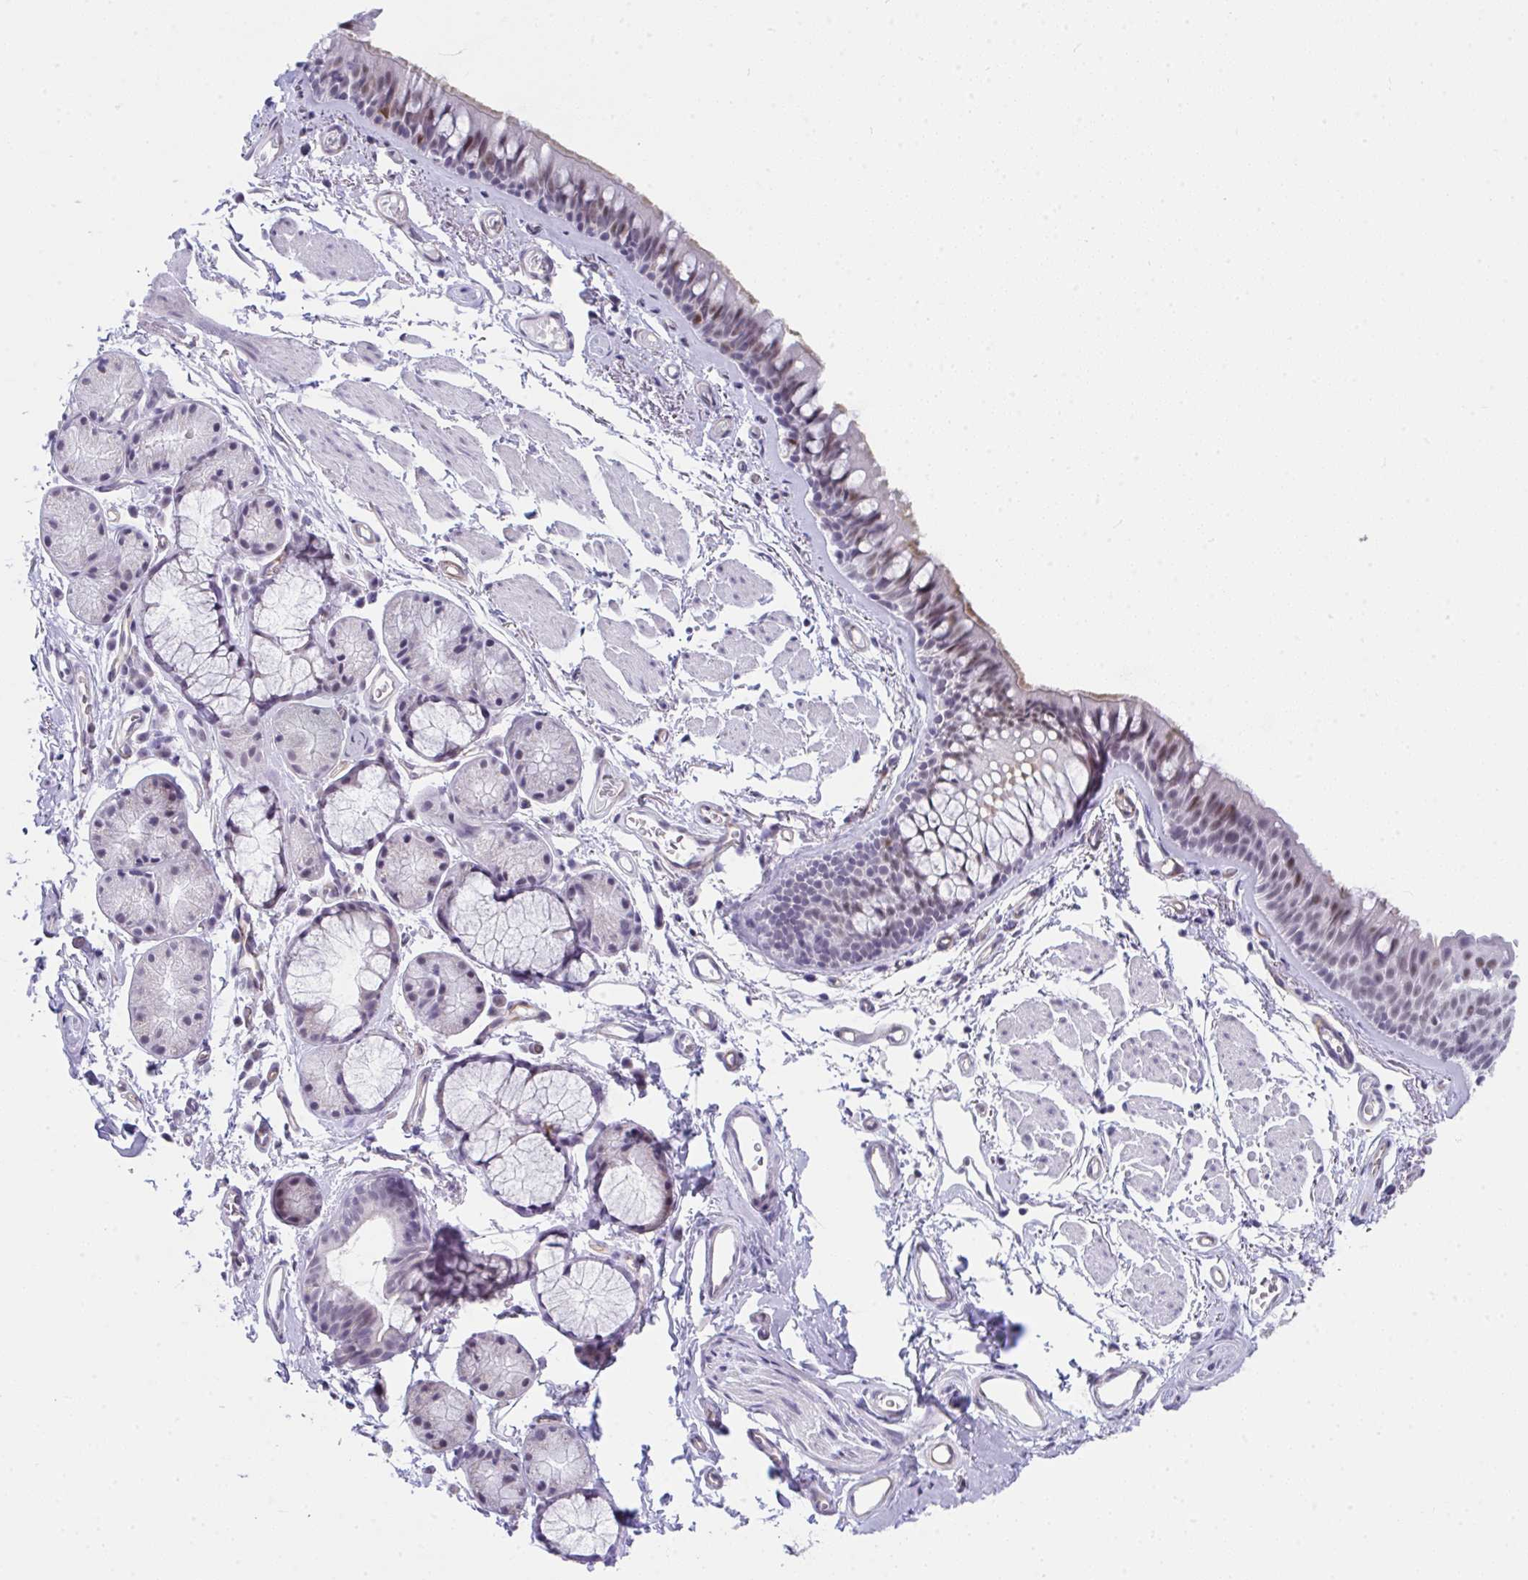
{"staining": {"intensity": "weak", "quantity": "25%-75%", "location": "cytoplasmic/membranous,nuclear"}, "tissue": "bronchus", "cell_type": "Respiratory epithelial cells", "image_type": "normal", "snomed": [{"axis": "morphology", "description": "Normal tissue, NOS"}, {"axis": "topography", "description": "Cartilage tissue"}, {"axis": "topography", "description": "Bronchus"}], "caption": "Immunohistochemical staining of benign human bronchus demonstrates 25%-75% levels of weak cytoplasmic/membranous,nuclear protein positivity in approximately 25%-75% of respiratory epithelial cells.", "gene": "CDK13", "patient": {"sex": "female", "age": 79}}